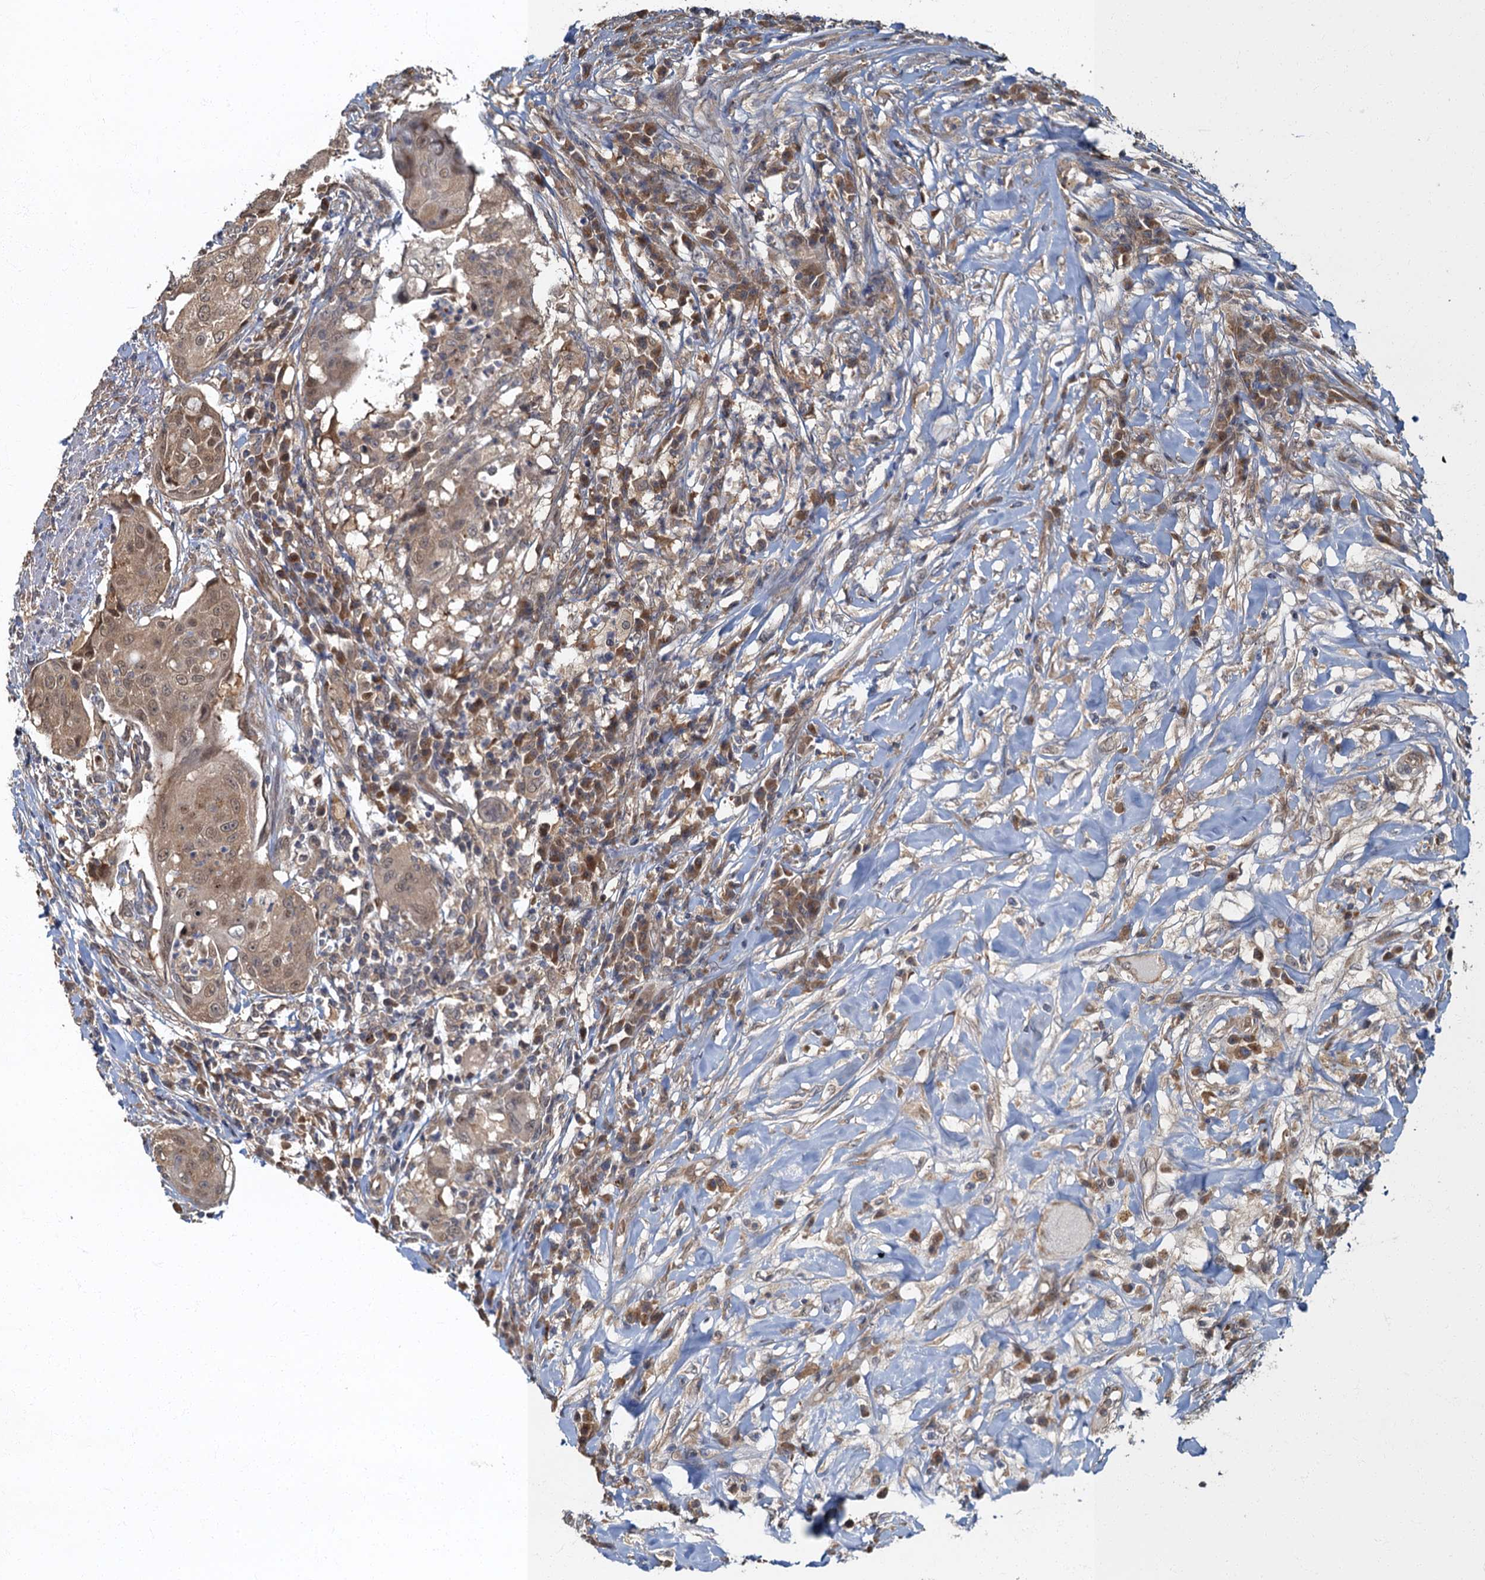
{"staining": {"intensity": "moderate", "quantity": ">75%", "location": "cytoplasmic/membranous,nuclear"}, "tissue": "urothelial cancer", "cell_type": "Tumor cells", "image_type": "cancer", "snomed": [{"axis": "morphology", "description": "Urothelial carcinoma, High grade"}, {"axis": "topography", "description": "Urinary bladder"}], "caption": "Human urothelial carcinoma (high-grade) stained for a protein (brown) displays moderate cytoplasmic/membranous and nuclear positive positivity in approximately >75% of tumor cells.", "gene": "TBCK", "patient": {"sex": "female", "age": 63}}